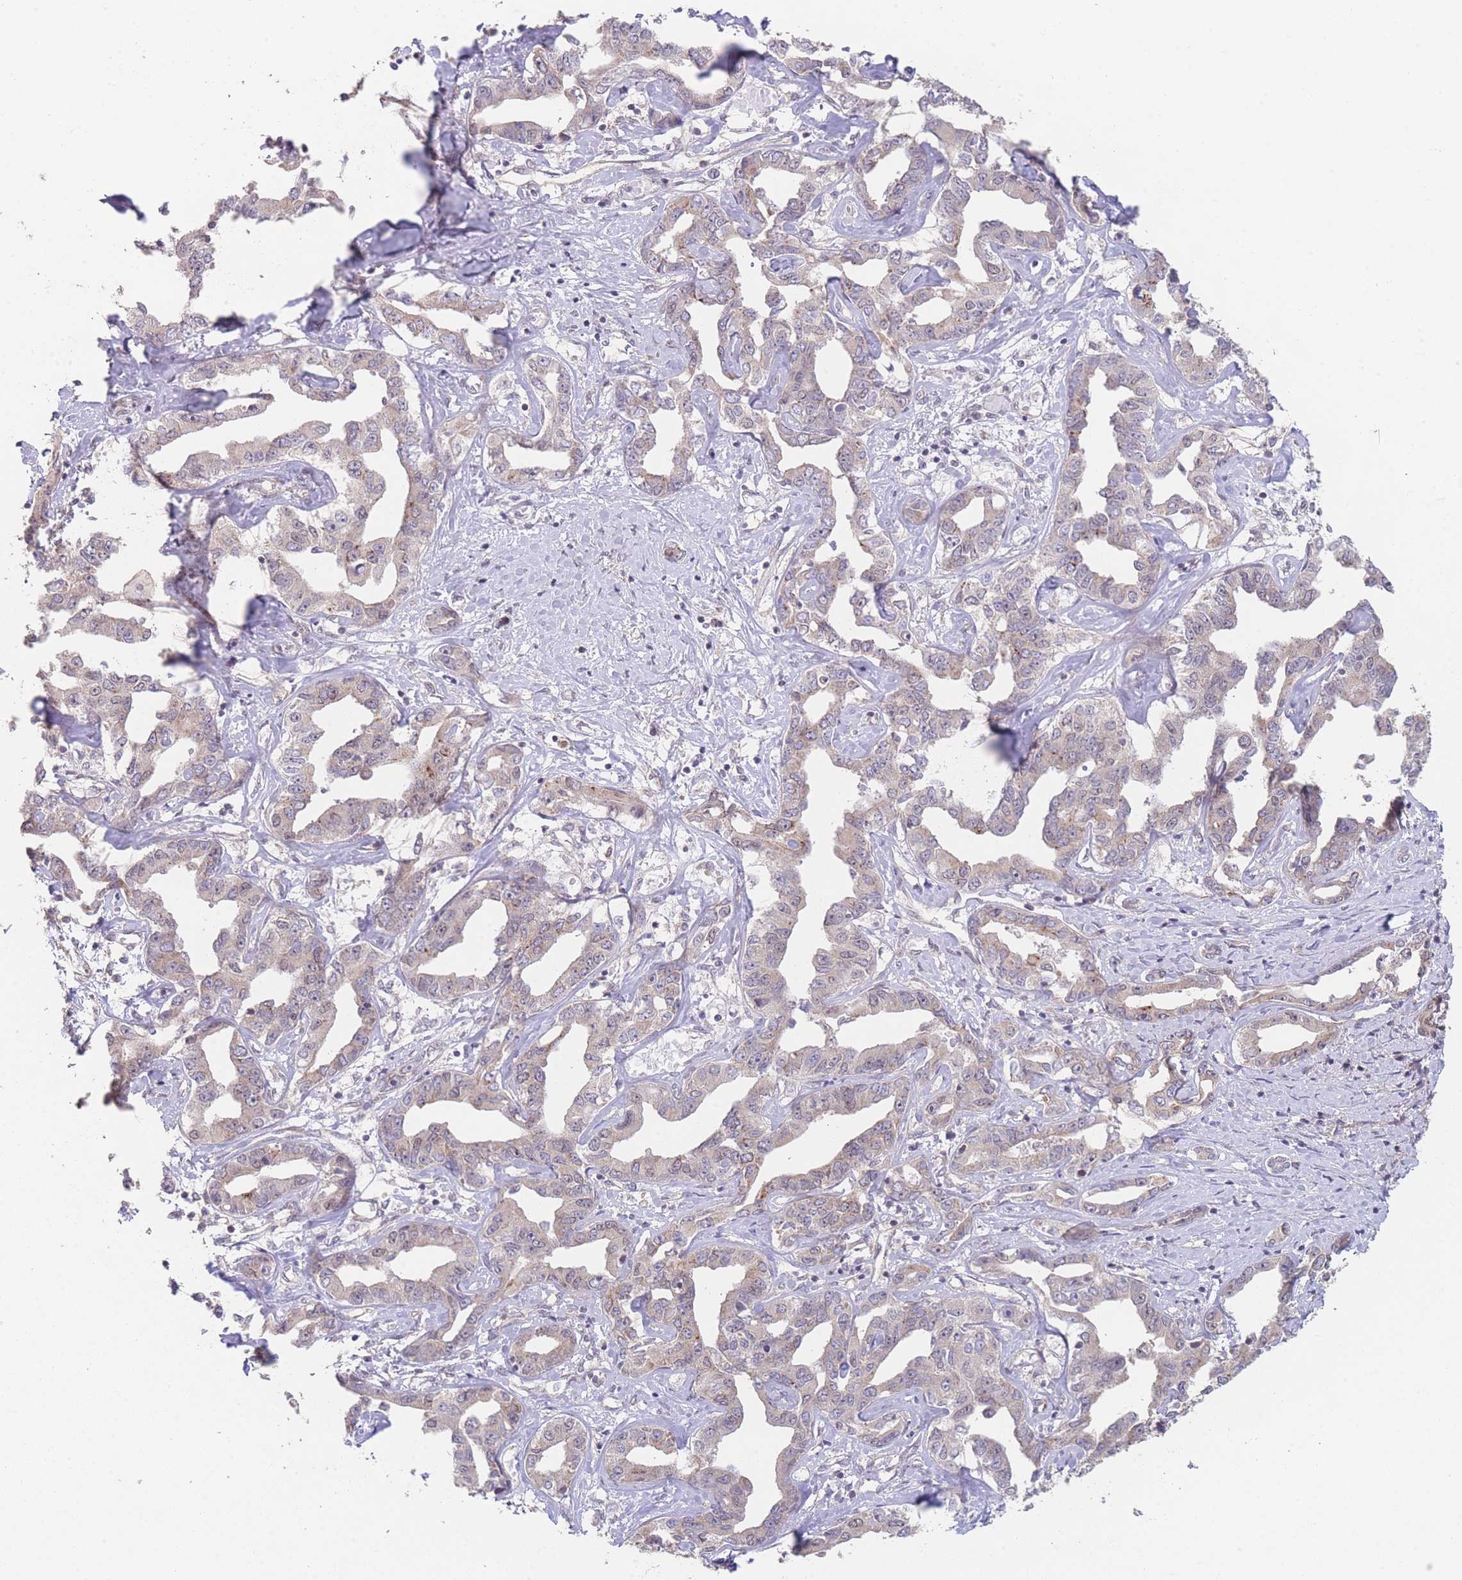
{"staining": {"intensity": "weak", "quantity": "25%-75%", "location": "cytoplasmic/membranous"}, "tissue": "liver cancer", "cell_type": "Tumor cells", "image_type": "cancer", "snomed": [{"axis": "morphology", "description": "Cholangiocarcinoma"}, {"axis": "topography", "description": "Liver"}], "caption": "There is low levels of weak cytoplasmic/membranous expression in tumor cells of liver cancer, as demonstrated by immunohistochemical staining (brown color).", "gene": "PXMP4", "patient": {"sex": "male", "age": 59}}